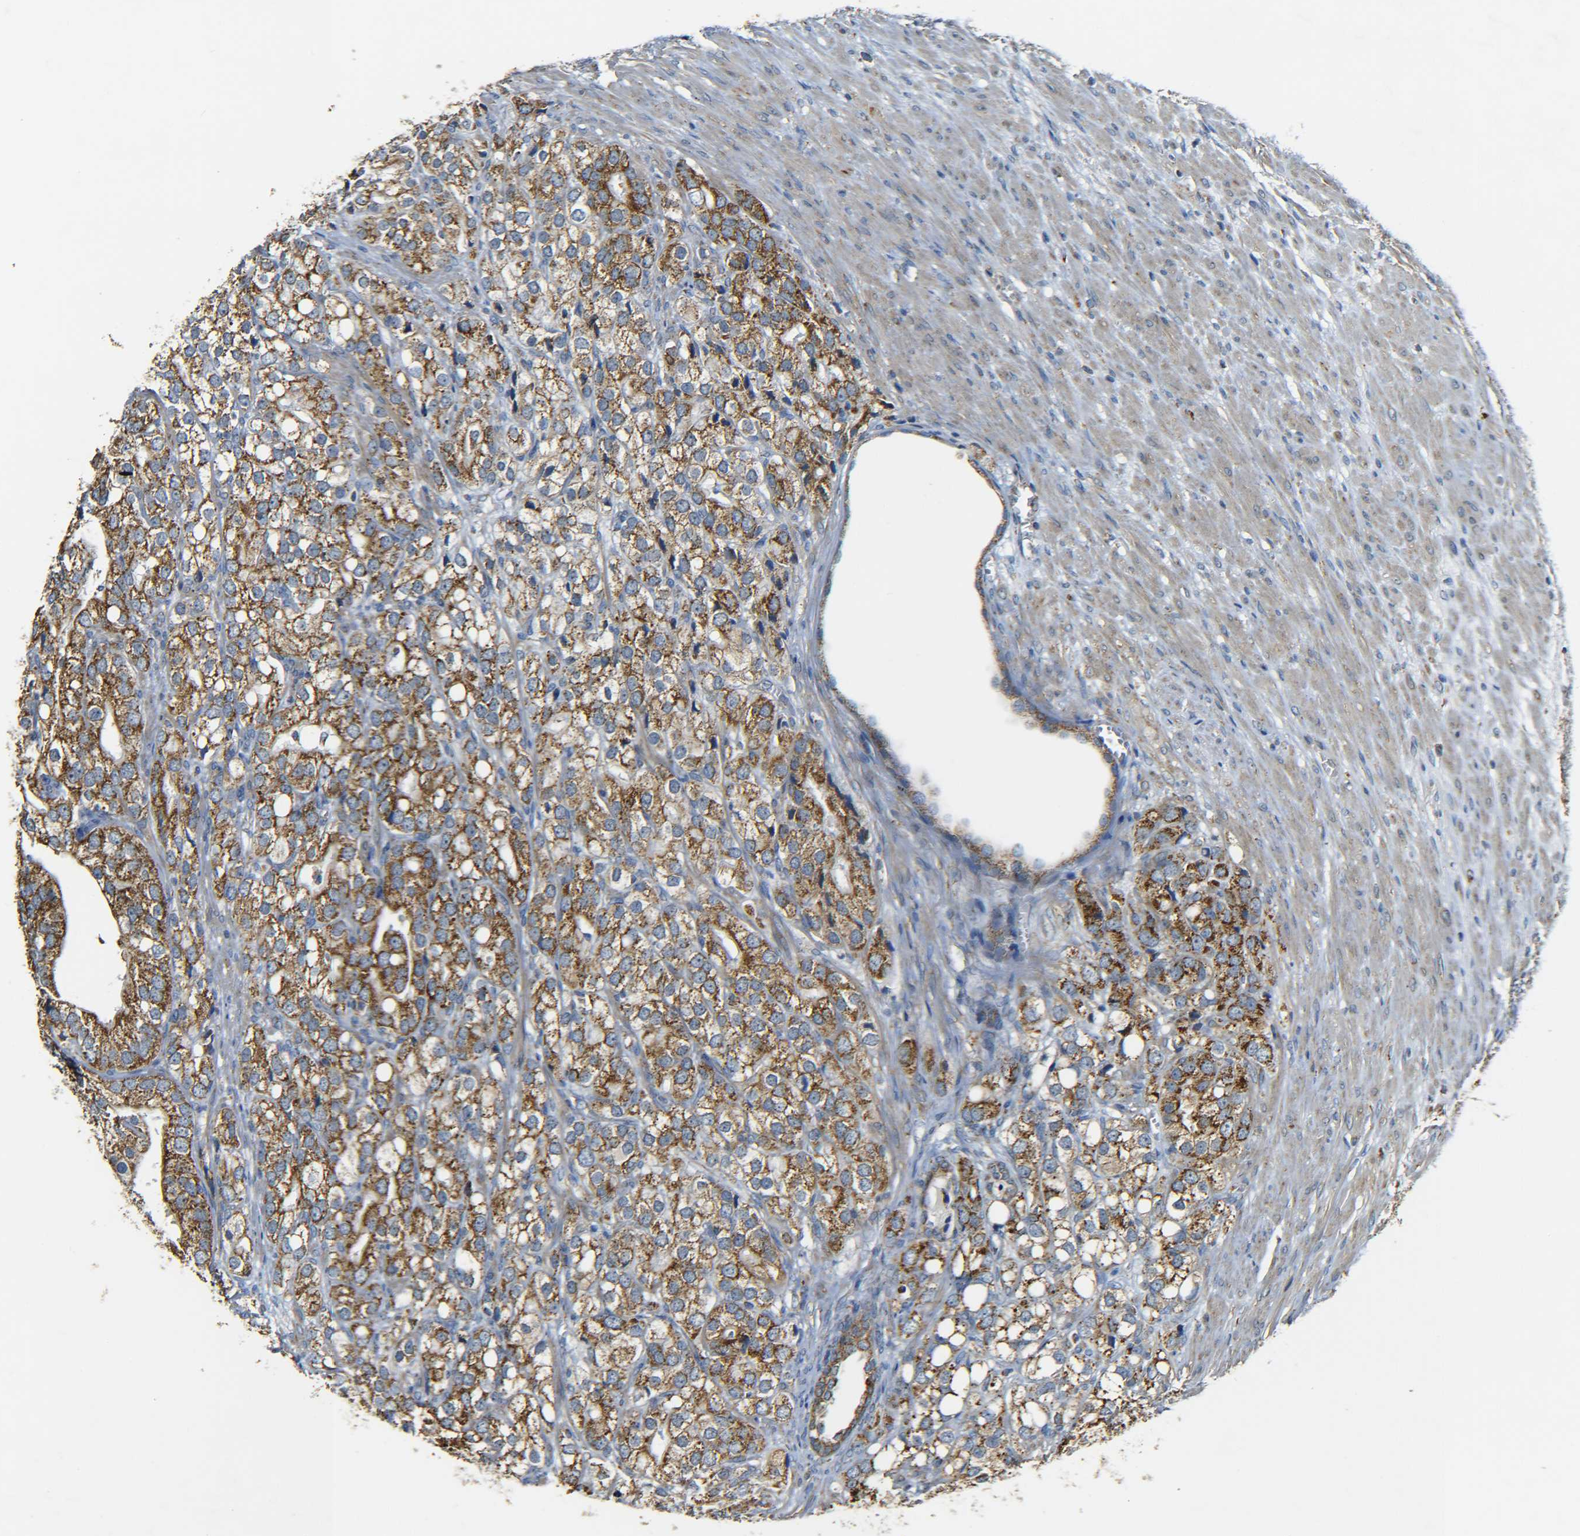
{"staining": {"intensity": "moderate", "quantity": ">75%", "location": "cytoplasmic/membranous"}, "tissue": "prostate cancer", "cell_type": "Tumor cells", "image_type": "cancer", "snomed": [{"axis": "morphology", "description": "Adenocarcinoma, Low grade"}, {"axis": "topography", "description": "Prostate"}], "caption": "Brown immunohistochemical staining in adenocarcinoma (low-grade) (prostate) demonstrates moderate cytoplasmic/membranous staining in about >75% of tumor cells. The protein of interest is stained brown, and the nuclei are stained in blue (DAB IHC with brightfield microscopy, high magnification).", "gene": "NR3C2", "patient": {"sex": "male", "age": 69}}